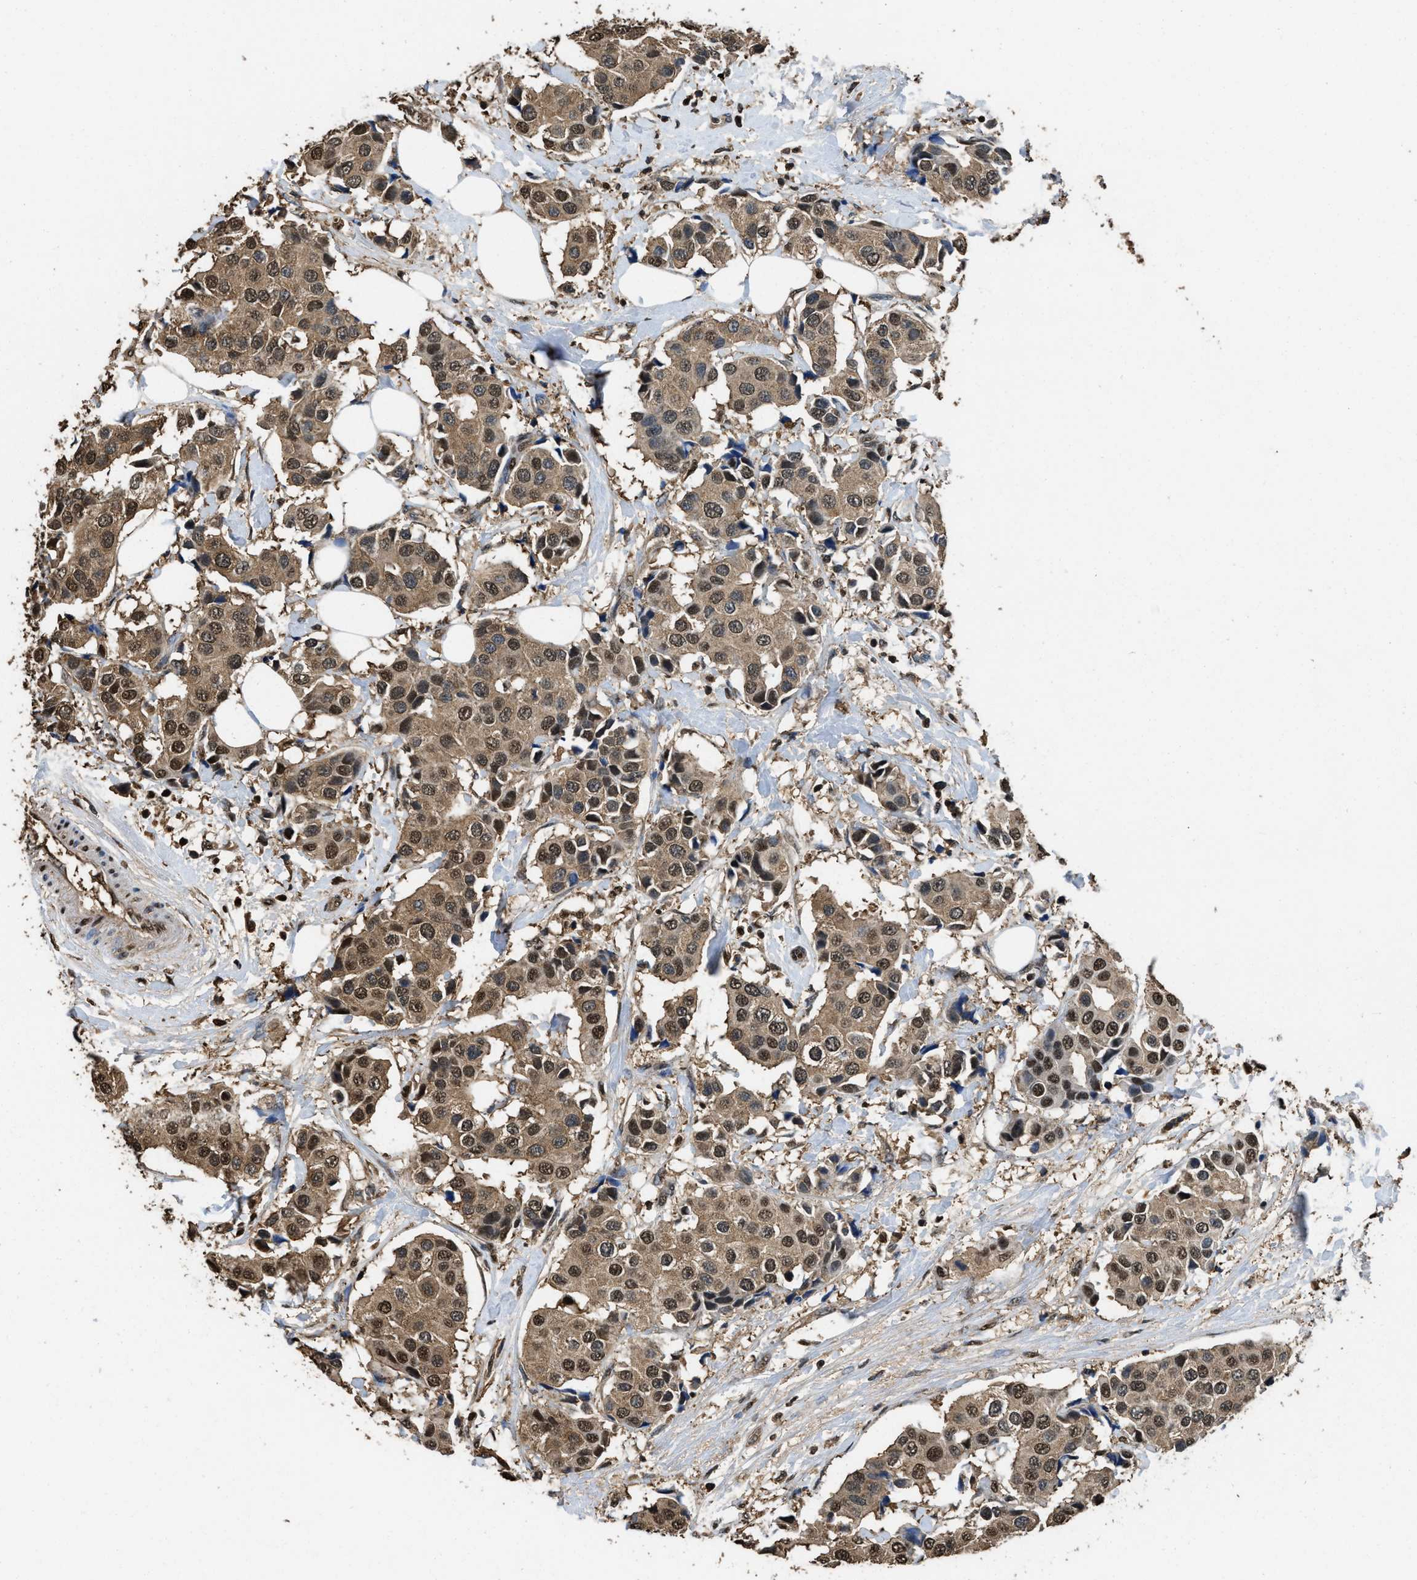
{"staining": {"intensity": "moderate", "quantity": ">75%", "location": "cytoplasmic/membranous,nuclear"}, "tissue": "breast cancer", "cell_type": "Tumor cells", "image_type": "cancer", "snomed": [{"axis": "morphology", "description": "Normal tissue, NOS"}, {"axis": "morphology", "description": "Duct carcinoma"}, {"axis": "topography", "description": "Breast"}], "caption": "Tumor cells reveal medium levels of moderate cytoplasmic/membranous and nuclear positivity in about >75% of cells in invasive ductal carcinoma (breast).", "gene": "GAPDH", "patient": {"sex": "female", "age": 39}}